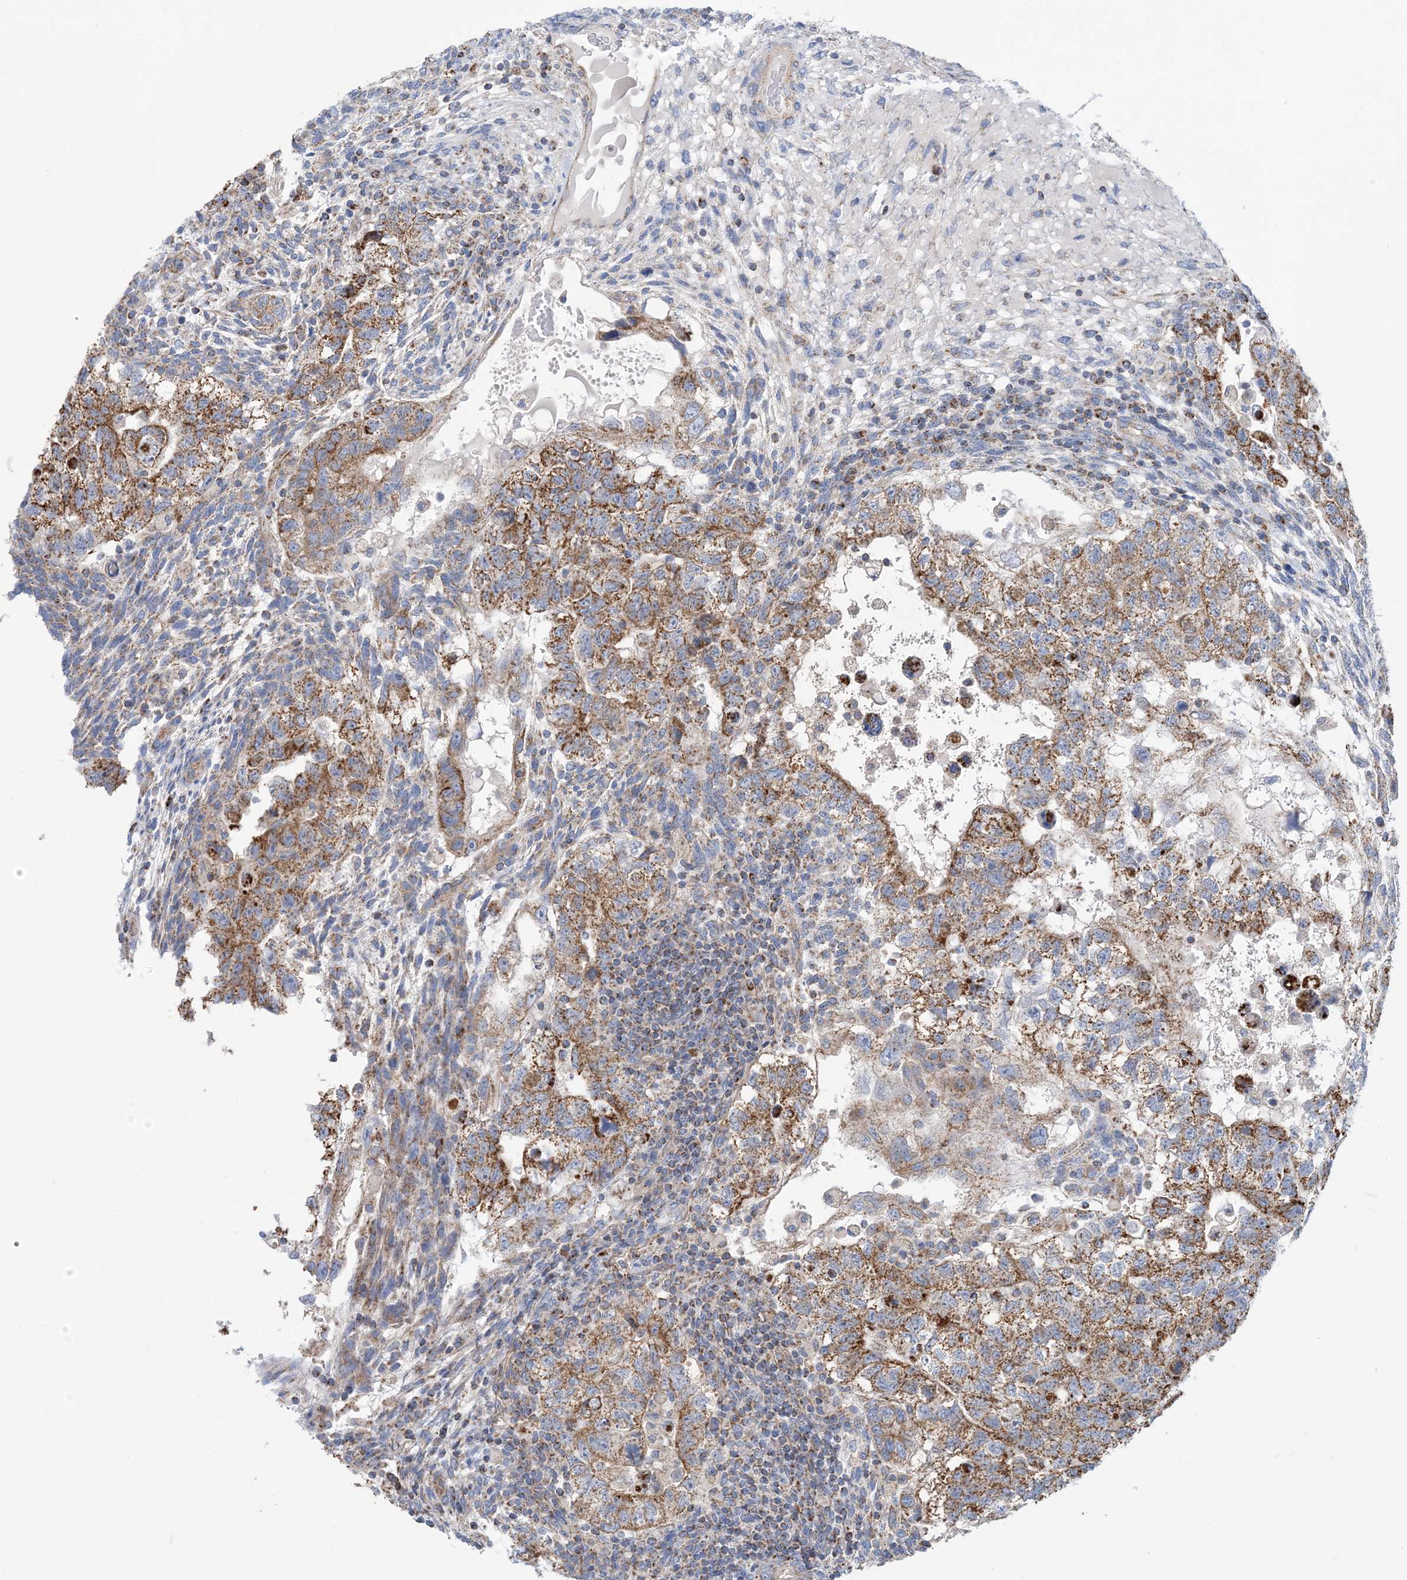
{"staining": {"intensity": "moderate", "quantity": ">75%", "location": "cytoplasmic/membranous"}, "tissue": "testis cancer", "cell_type": "Tumor cells", "image_type": "cancer", "snomed": [{"axis": "morphology", "description": "Carcinoma, Embryonal, NOS"}, {"axis": "topography", "description": "Testis"}], "caption": "IHC (DAB (3,3'-diaminobenzidine)) staining of embryonal carcinoma (testis) exhibits moderate cytoplasmic/membranous protein expression in approximately >75% of tumor cells.", "gene": "PHOSPHO2", "patient": {"sex": "male", "age": 36}}